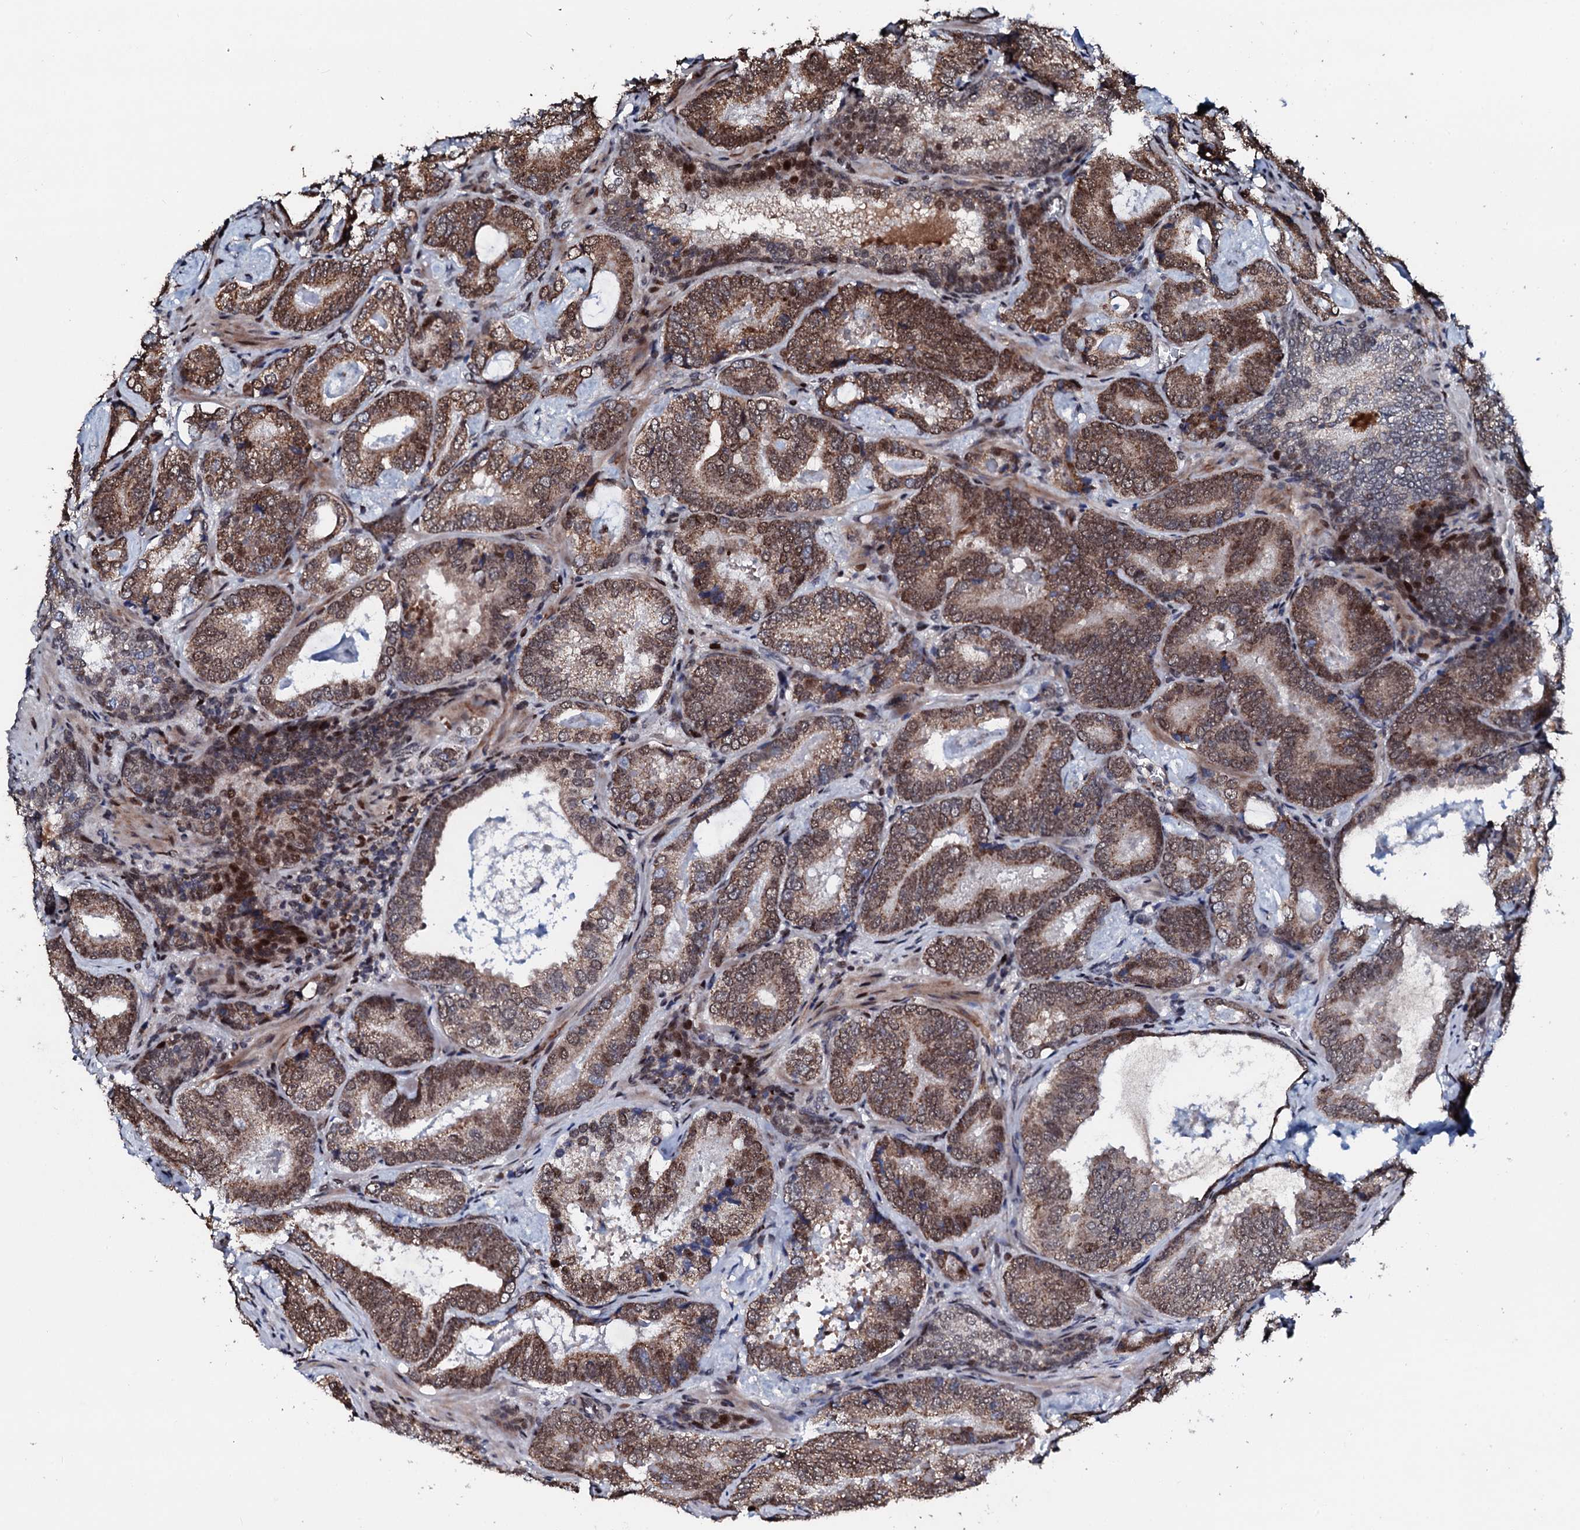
{"staining": {"intensity": "strong", "quantity": ">75%", "location": "cytoplasmic/membranous,nuclear"}, "tissue": "prostate cancer", "cell_type": "Tumor cells", "image_type": "cancer", "snomed": [{"axis": "morphology", "description": "Adenocarcinoma, Low grade"}, {"axis": "topography", "description": "Prostate"}], "caption": "Immunohistochemical staining of human prostate cancer (adenocarcinoma (low-grade)) exhibits high levels of strong cytoplasmic/membranous and nuclear expression in about >75% of tumor cells.", "gene": "KIF18A", "patient": {"sex": "male", "age": 60}}